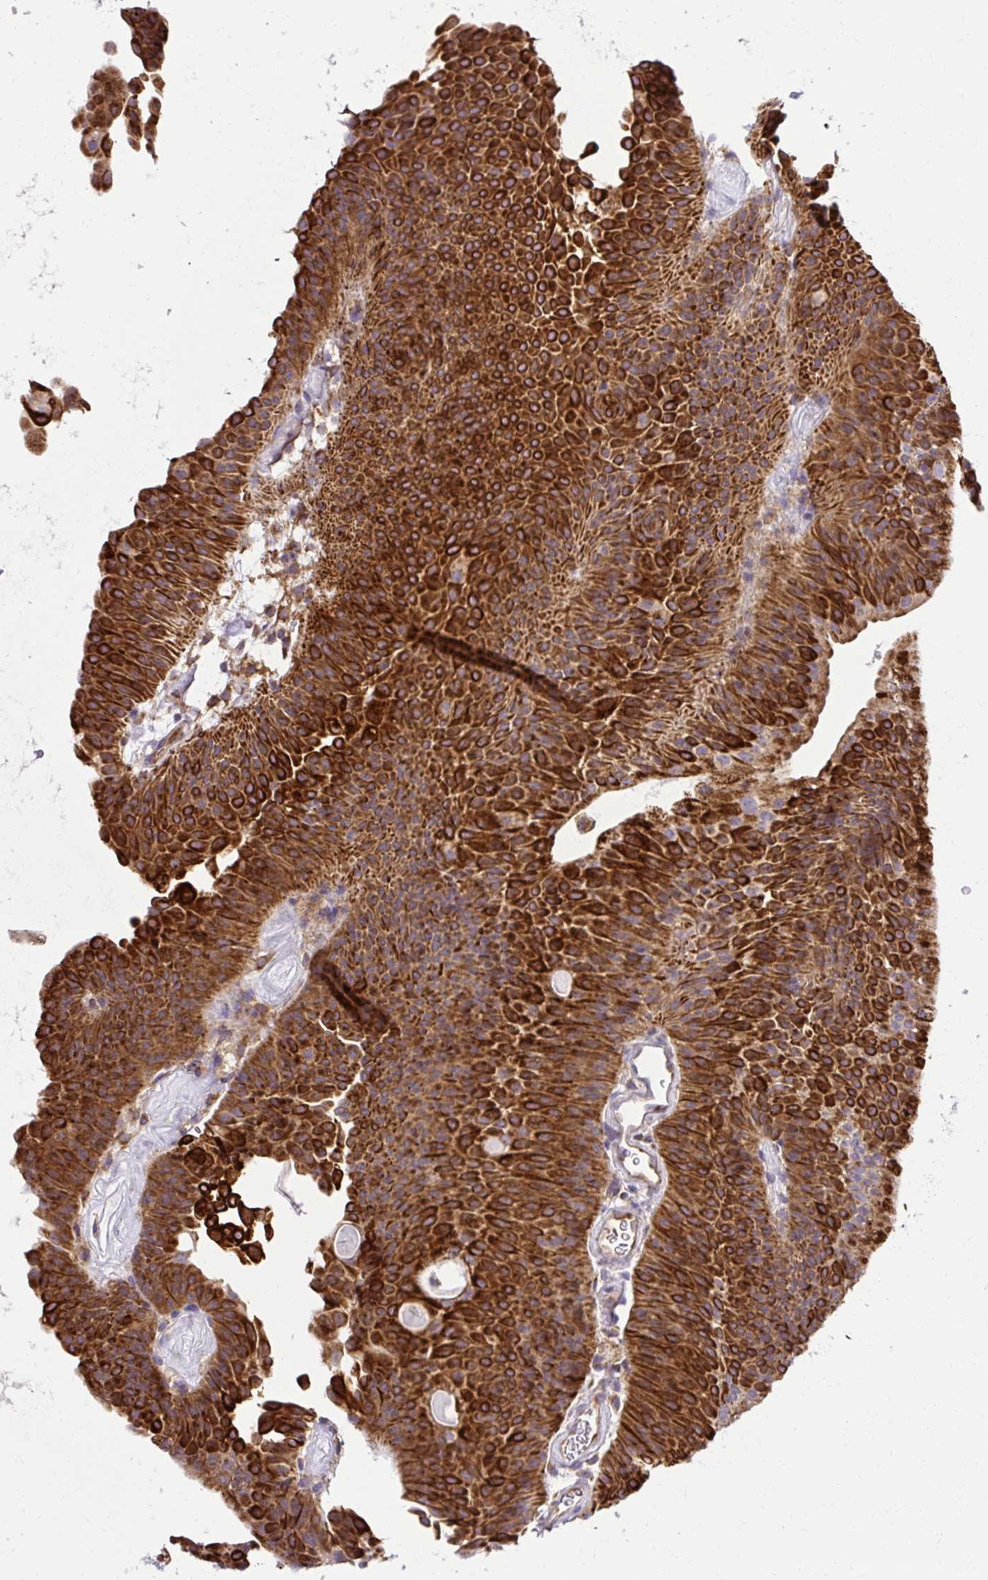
{"staining": {"intensity": "strong", "quantity": ">75%", "location": "cytoplasmic/membranous"}, "tissue": "urothelial cancer", "cell_type": "Tumor cells", "image_type": "cancer", "snomed": [{"axis": "morphology", "description": "Urothelial carcinoma, Low grade"}, {"axis": "topography", "description": "Urinary bladder"}], "caption": "A brown stain highlights strong cytoplasmic/membranous positivity of a protein in low-grade urothelial carcinoma tumor cells.", "gene": "LIMS1", "patient": {"sex": "female", "age": 60}}